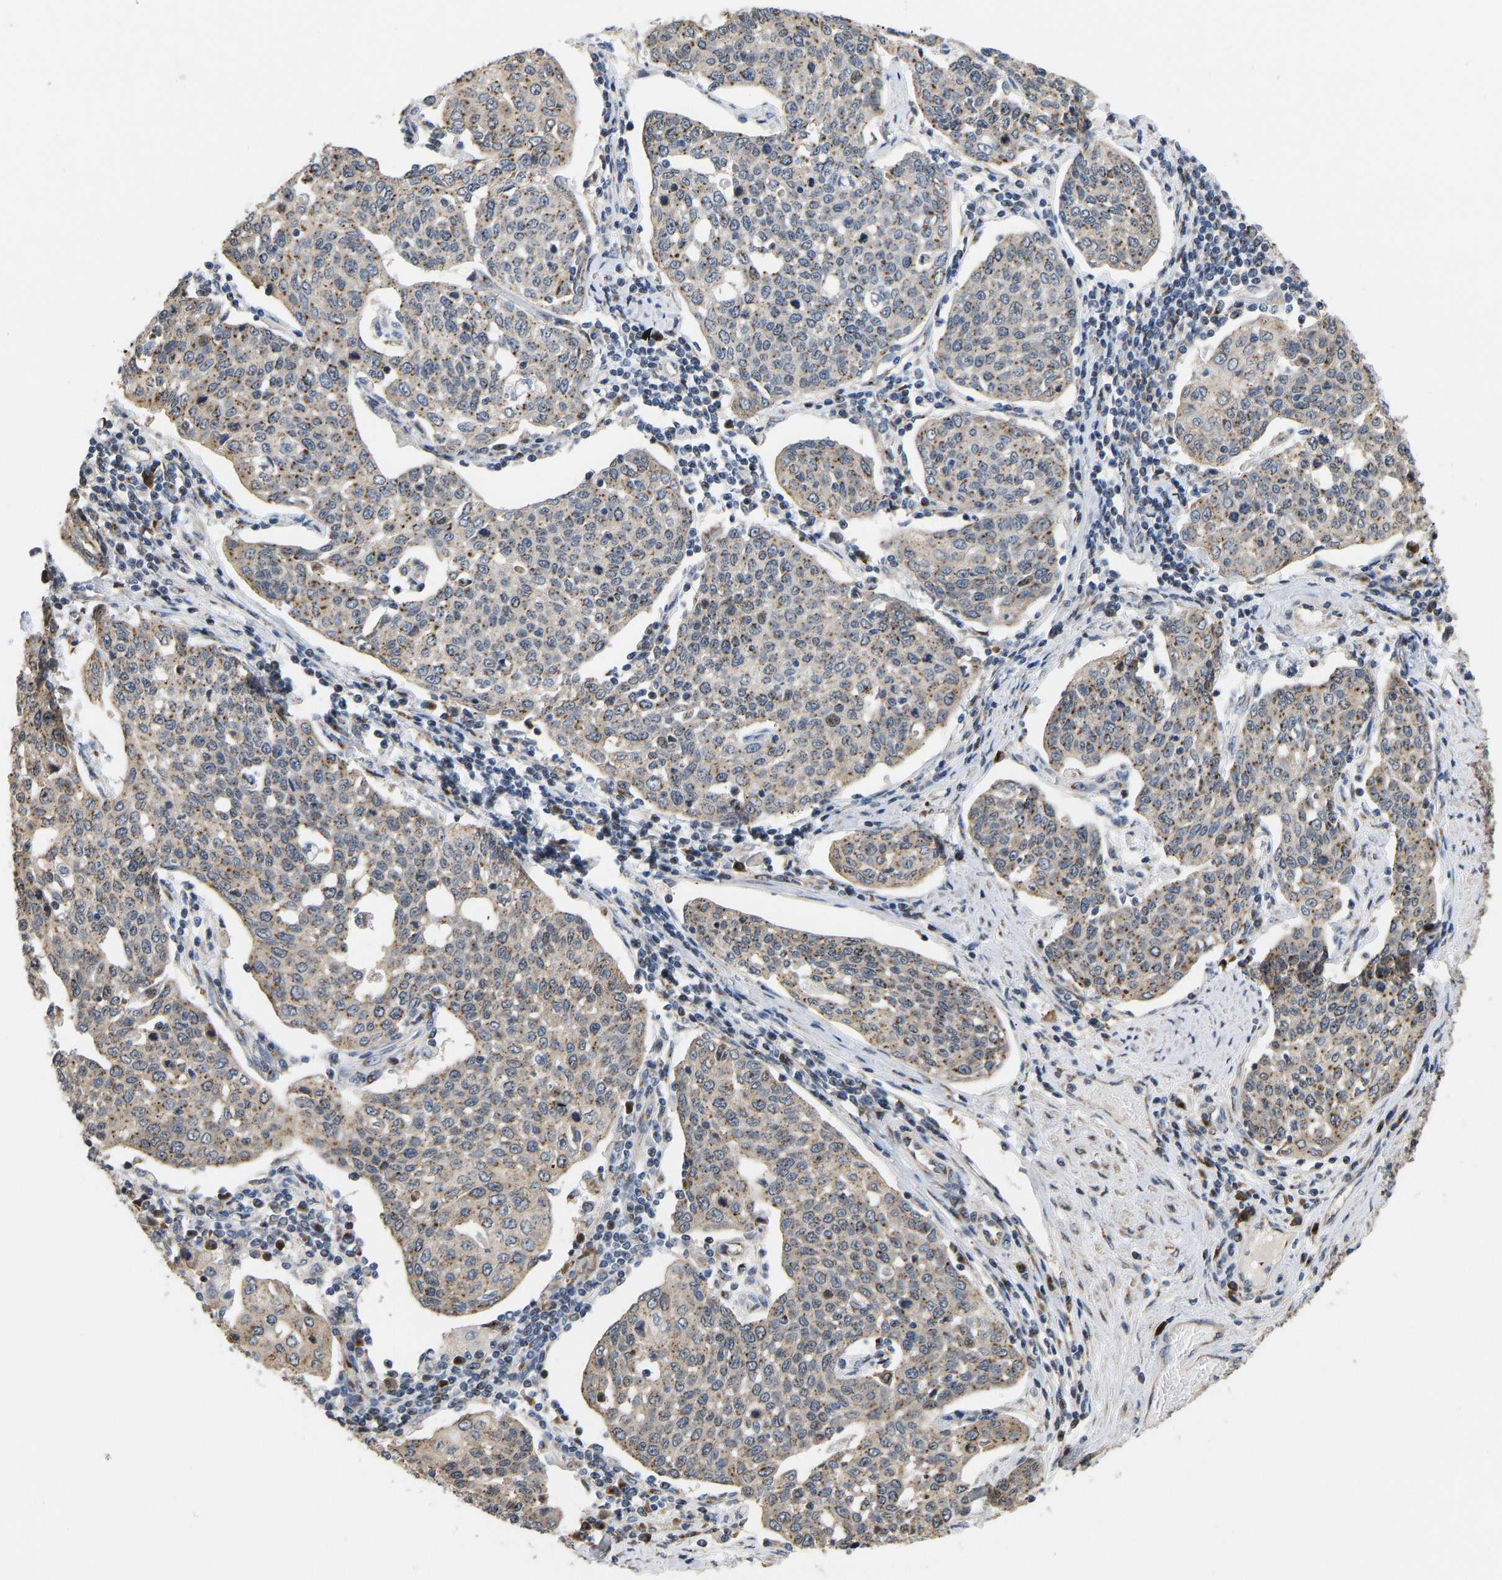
{"staining": {"intensity": "moderate", "quantity": ">75%", "location": "cytoplasmic/membranous"}, "tissue": "cervical cancer", "cell_type": "Tumor cells", "image_type": "cancer", "snomed": [{"axis": "morphology", "description": "Squamous cell carcinoma, NOS"}, {"axis": "topography", "description": "Cervix"}], "caption": "IHC histopathology image of neoplastic tissue: human cervical squamous cell carcinoma stained using immunohistochemistry (IHC) exhibits medium levels of moderate protein expression localized specifically in the cytoplasmic/membranous of tumor cells, appearing as a cytoplasmic/membranous brown color.", "gene": "YIPF4", "patient": {"sex": "female", "age": 34}}